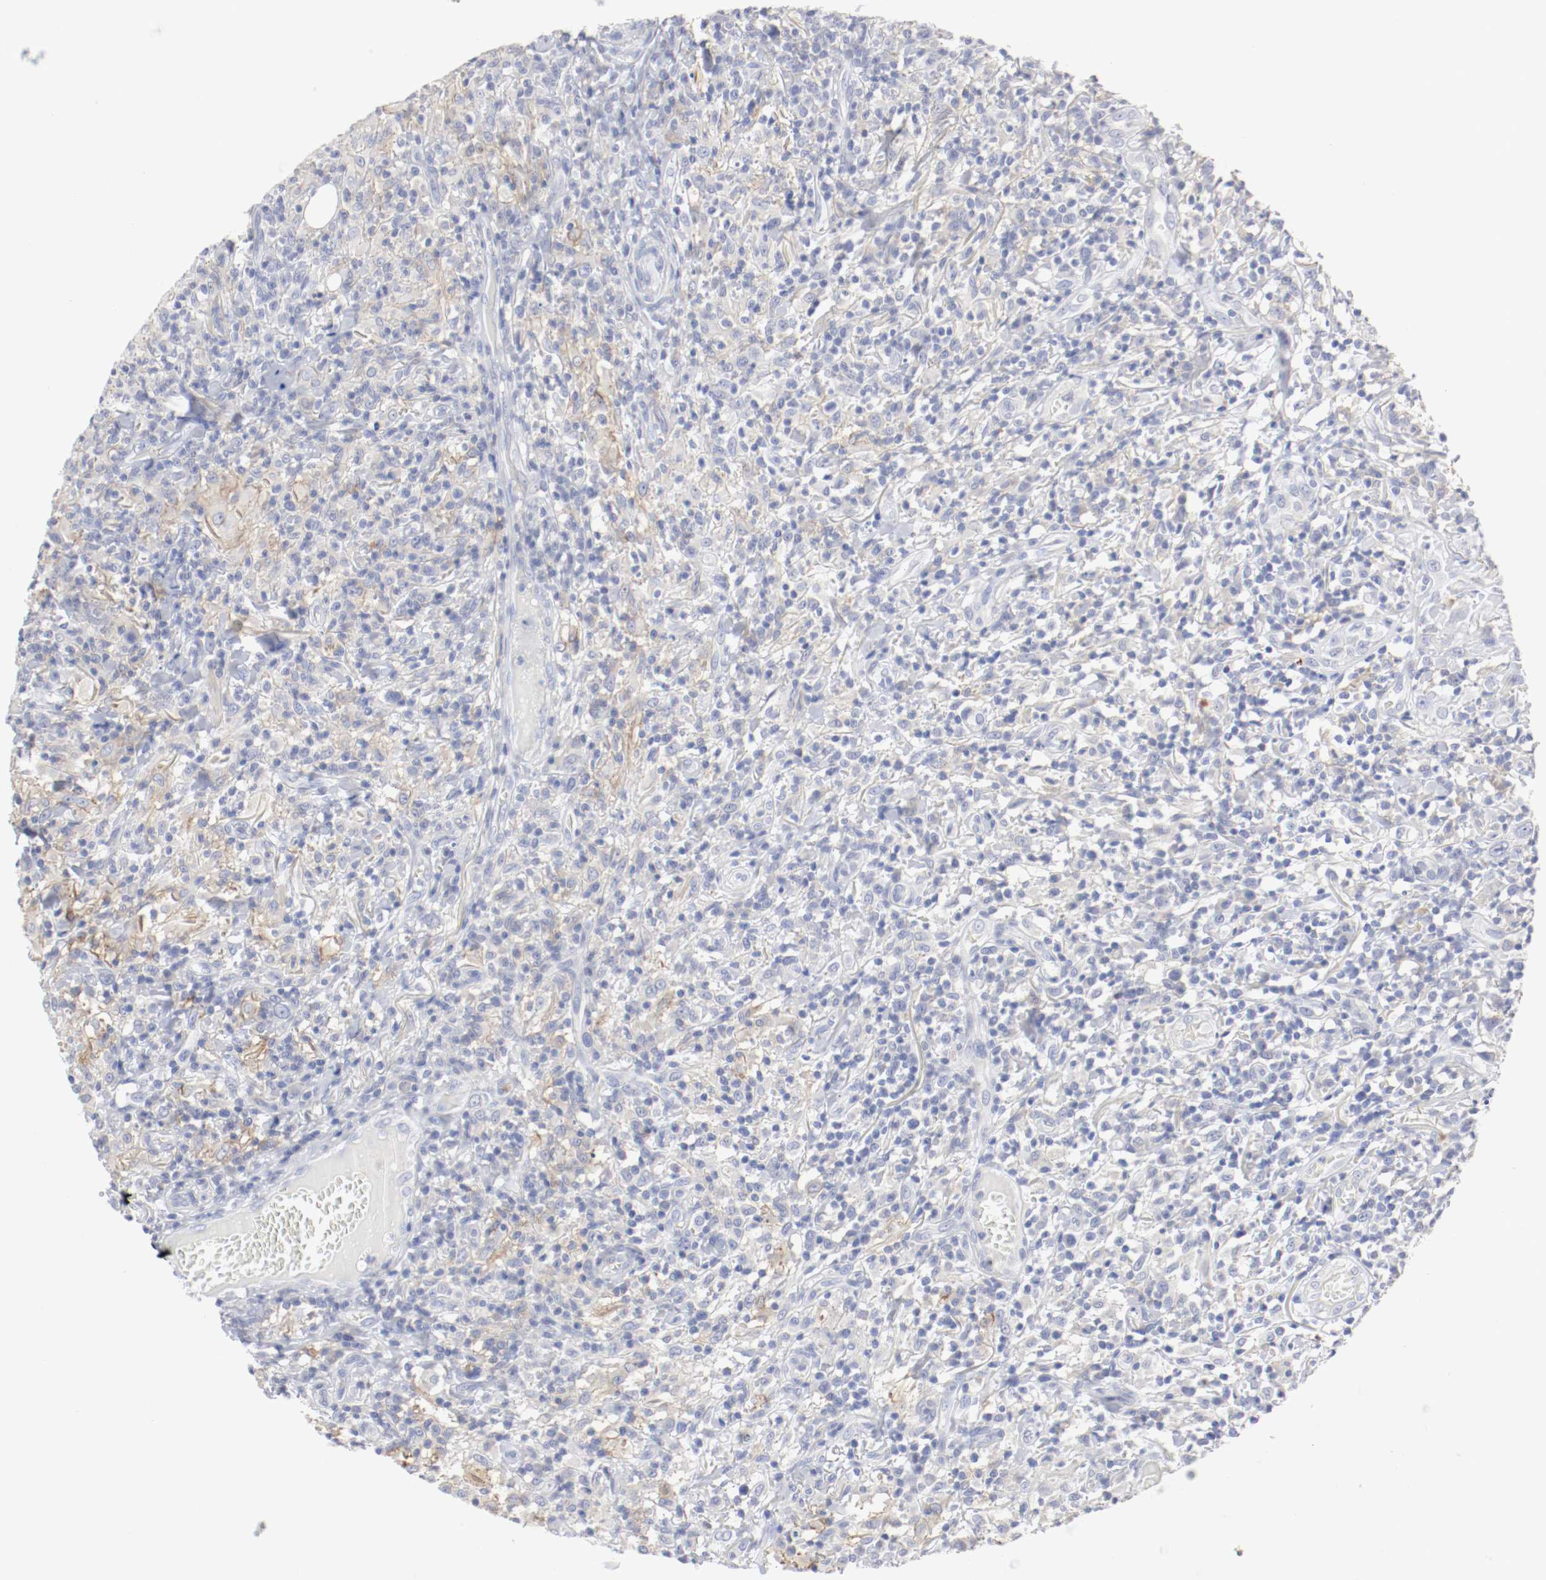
{"staining": {"intensity": "moderate", "quantity": "<25%", "location": "cytoplasmic/membranous"}, "tissue": "thyroid cancer", "cell_type": "Tumor cells", "image_type": "cancer", "snomed": [{"axis": "morphology", "description": "Carcinoma, NOS"}, {"axis": "topography", "description": "Thyroid gland"}], "caption": "Thyroid carcinoma stained for a protein exhibits moderate cytoplasmic/membranous positivity in tumor cells.", "gene": "ITGAX", "patient": {"sex": "female", "age": 77}}